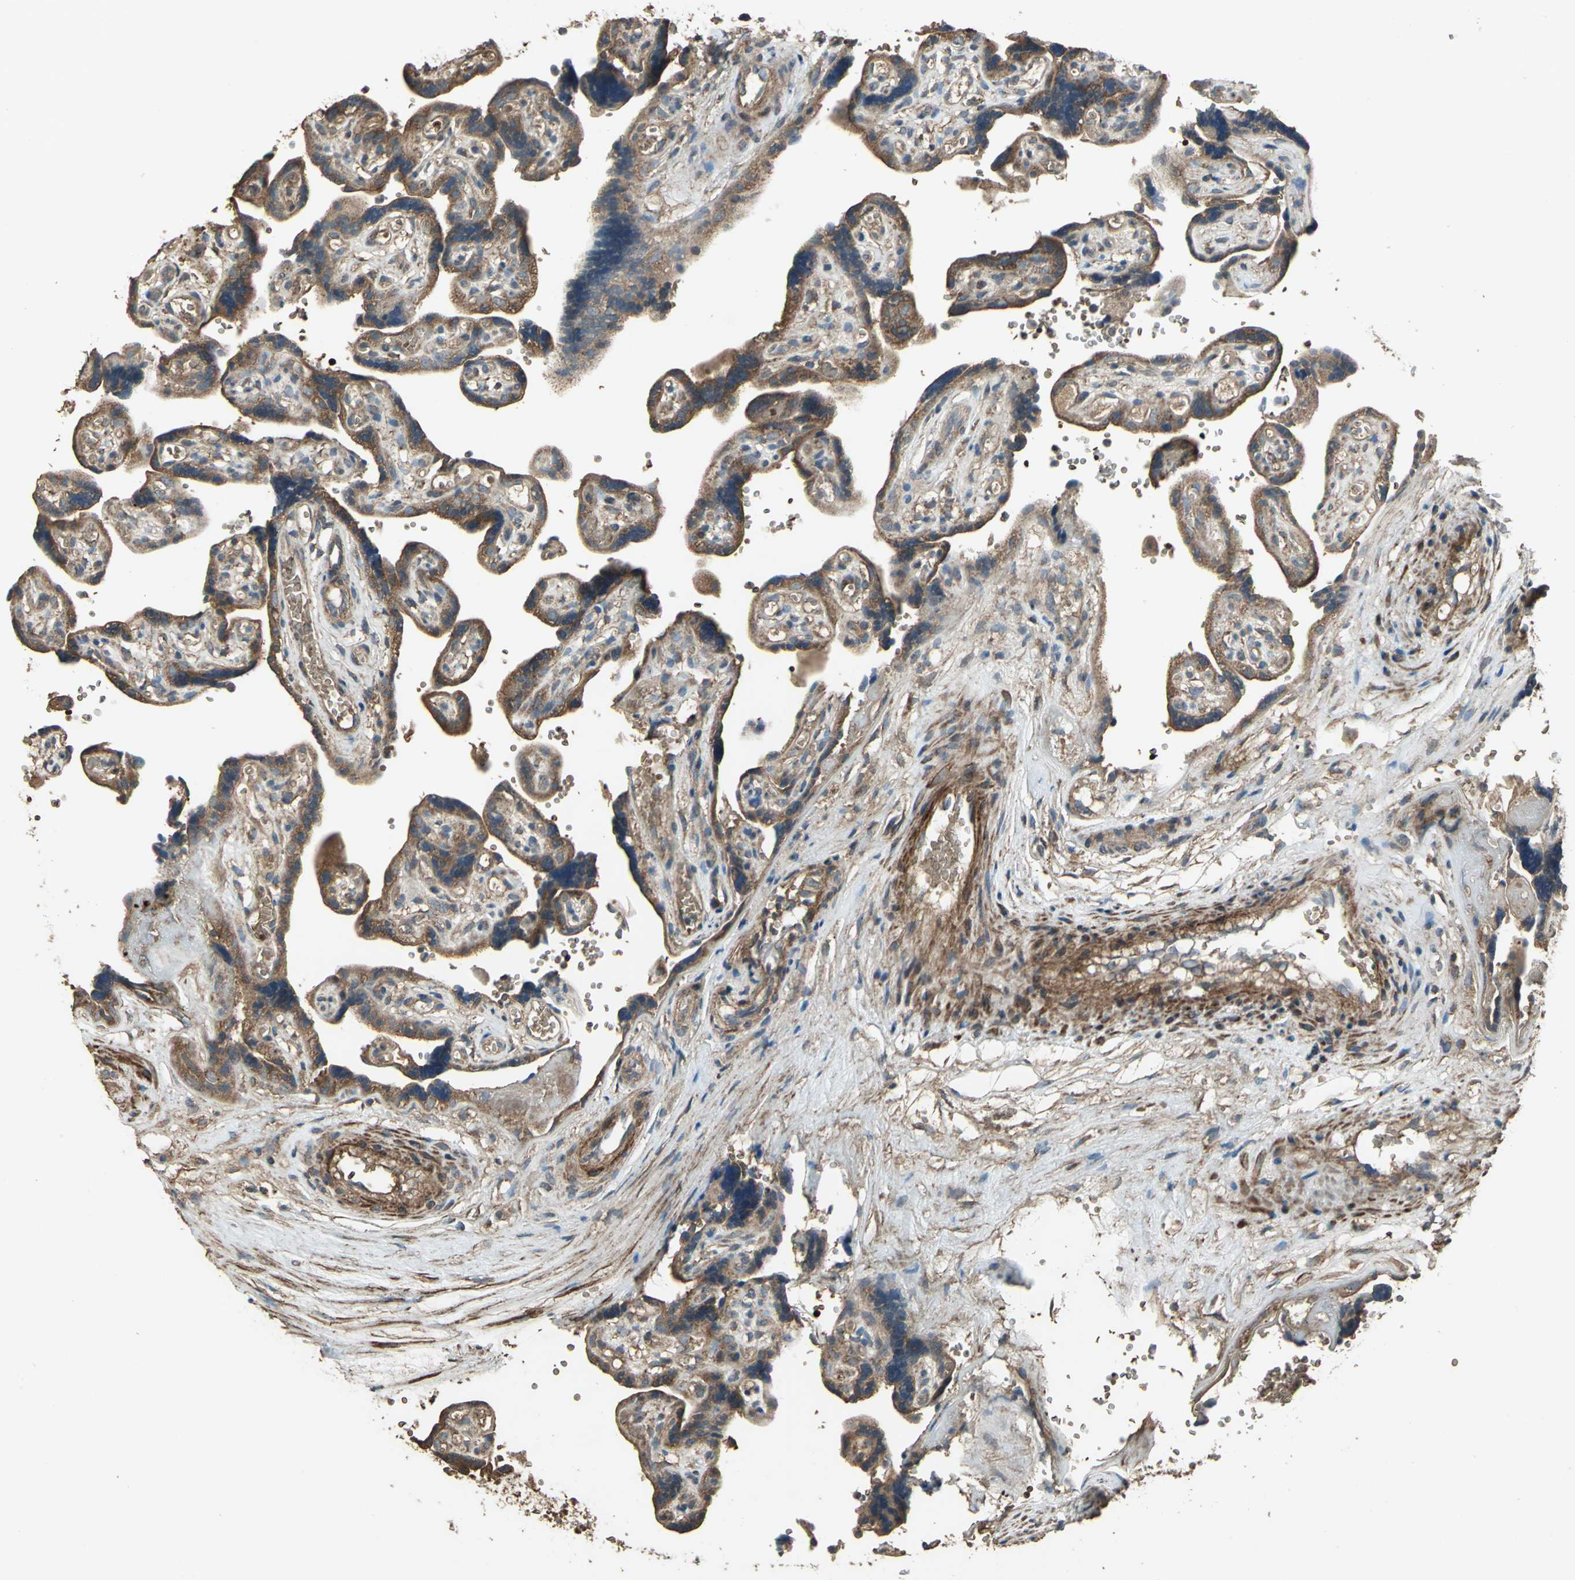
{"staining": {"intensity": "strong", "quantity": ">75%", "location": "cytoplasmic/membranous"}, "tissue": "placenta", "cell_type": "Decidual cells", "image_type": "normal", "snomed": [{"axis": "morphology", "description": "Normal tissue, NOS"}, {"axis": "topography", "description": "Placenta"}], "caption": "Protein expression analysis of benign placenta exhibits strong cytoplasmic/membranous positivity in about >75% of decidual cells.", "gene": "POLRMT", "patient": {"sex": "female", "age": 30}}